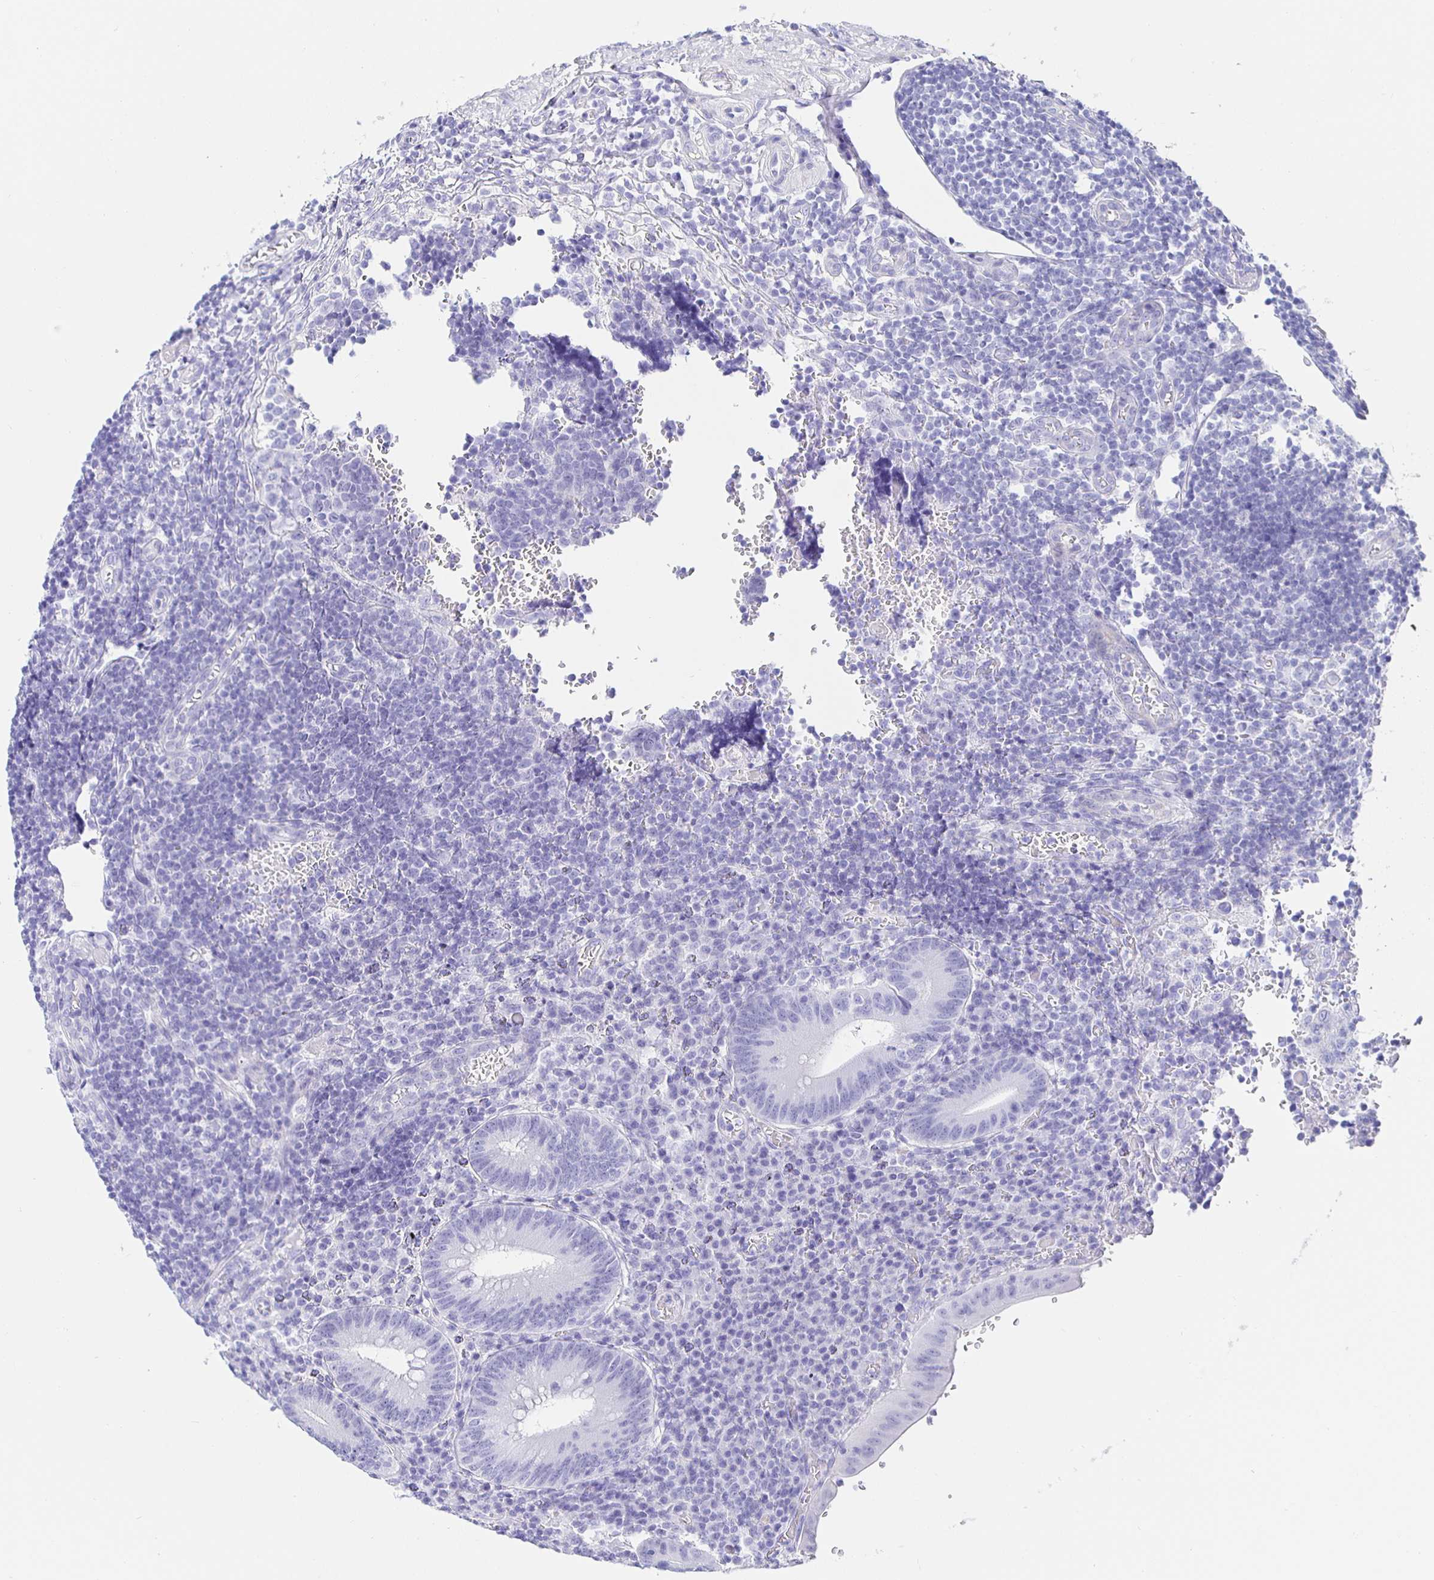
{"staining": {"intensity": "negative", "quantity": "none", "location": "none"}, "tissue": "appendix", "cell_type": "Glandular cells", "image_type": "normal", "snomed": [{"axis": "morphology", "description": "Normal tissue, NOS"}, {"axis": "topography", "description": "Appendix"}], "caption": "Protein analysis of unremarkable appendix demonstrates no significant positivity in glandular cells.", "gene": "HSPA4L", "patient": {"sex": "male", "age": 18}}